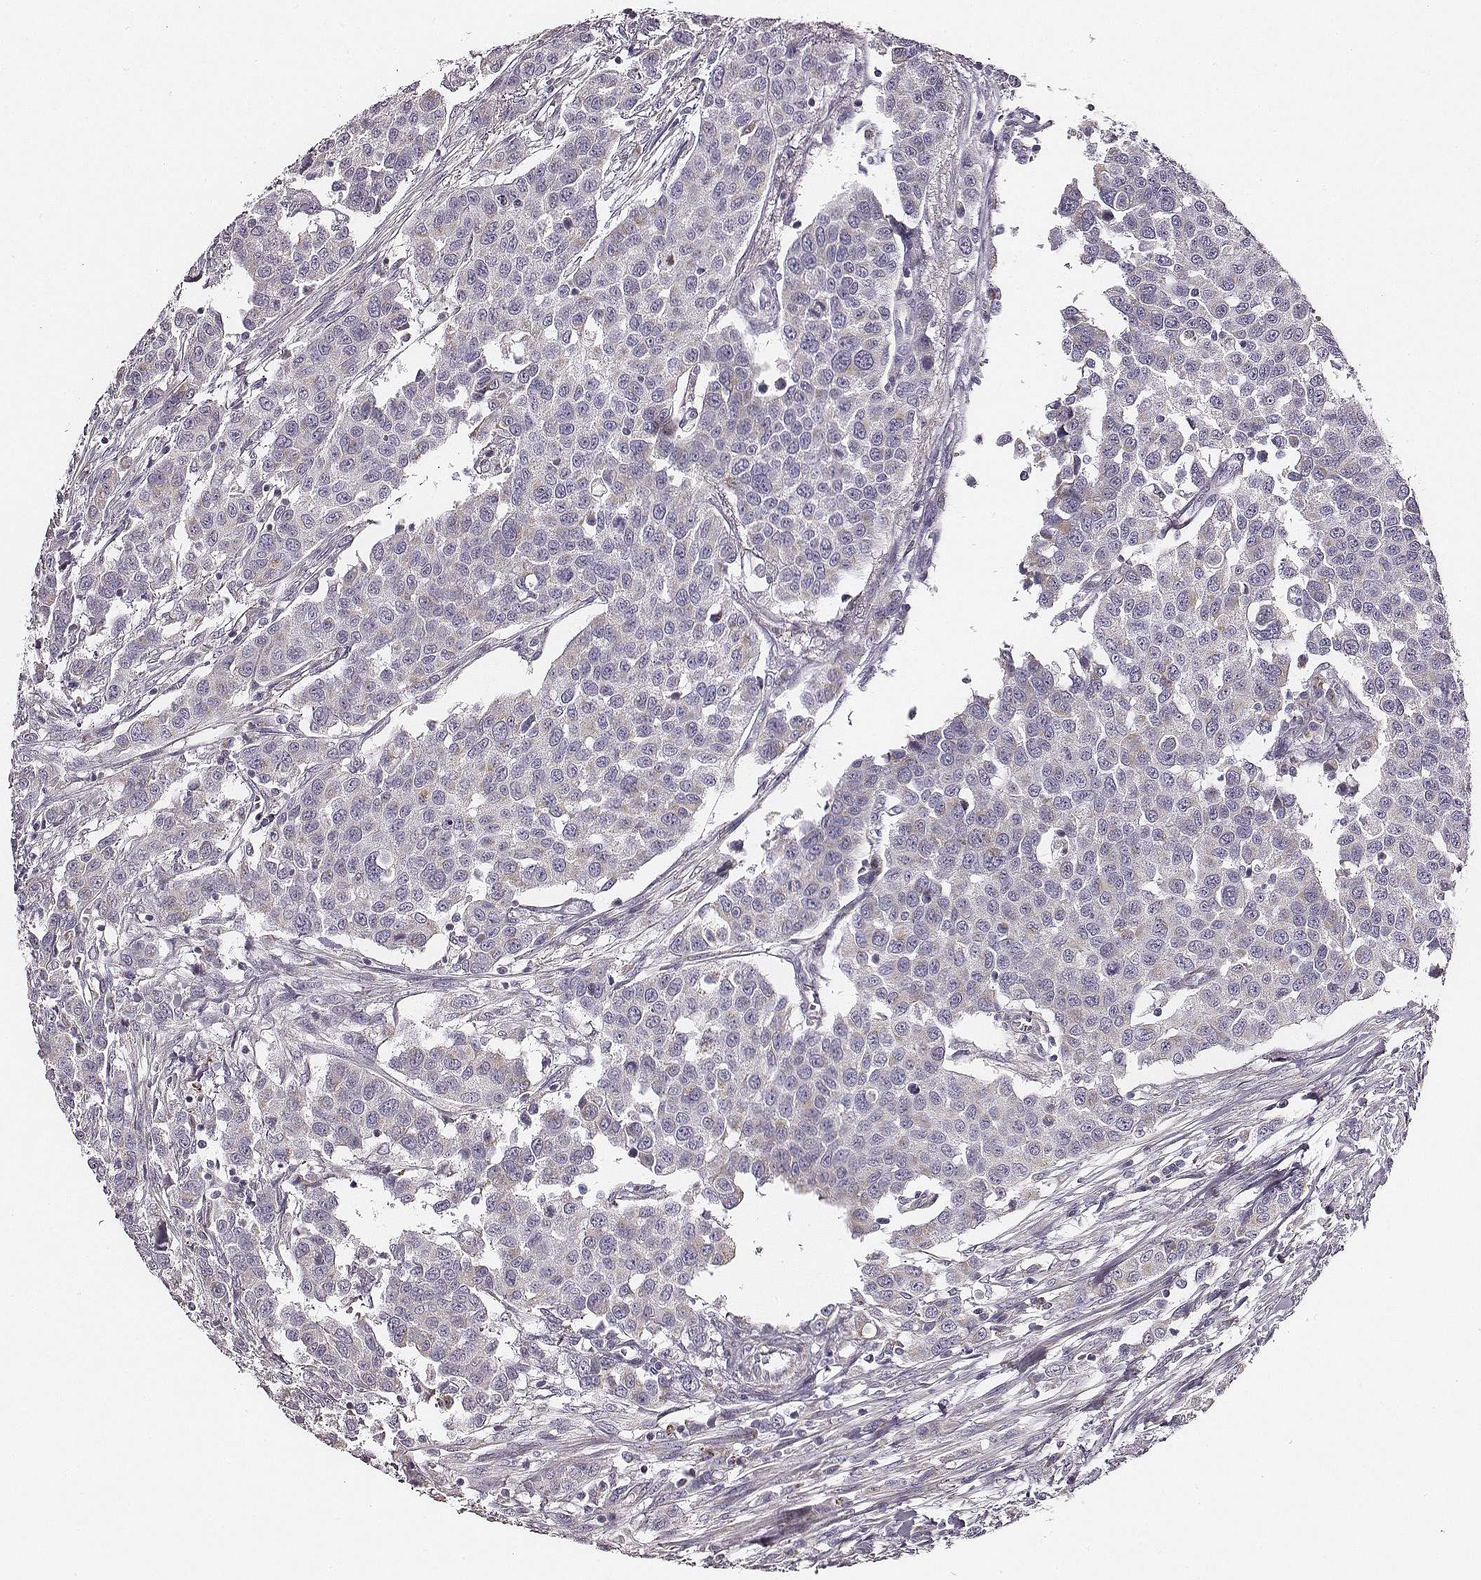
{"staining": {"intensity": "negative", "quantity": "none", "location": "none"}, "tissue": "urothelial cancer", "cell_type": "Tumor cells", "image_type": "cancer", "snomed": [{"axis": "morphology", "description": "Urothelial carcinoma, High grade"}, {"axis": "topography", "description": "Urinary bladder"}], "caption": "Tumor cells are negative for brown protein staining in urothelial cancer.", "gene": "UBL4B", "patient": {"sex": "female", "age": 58}}